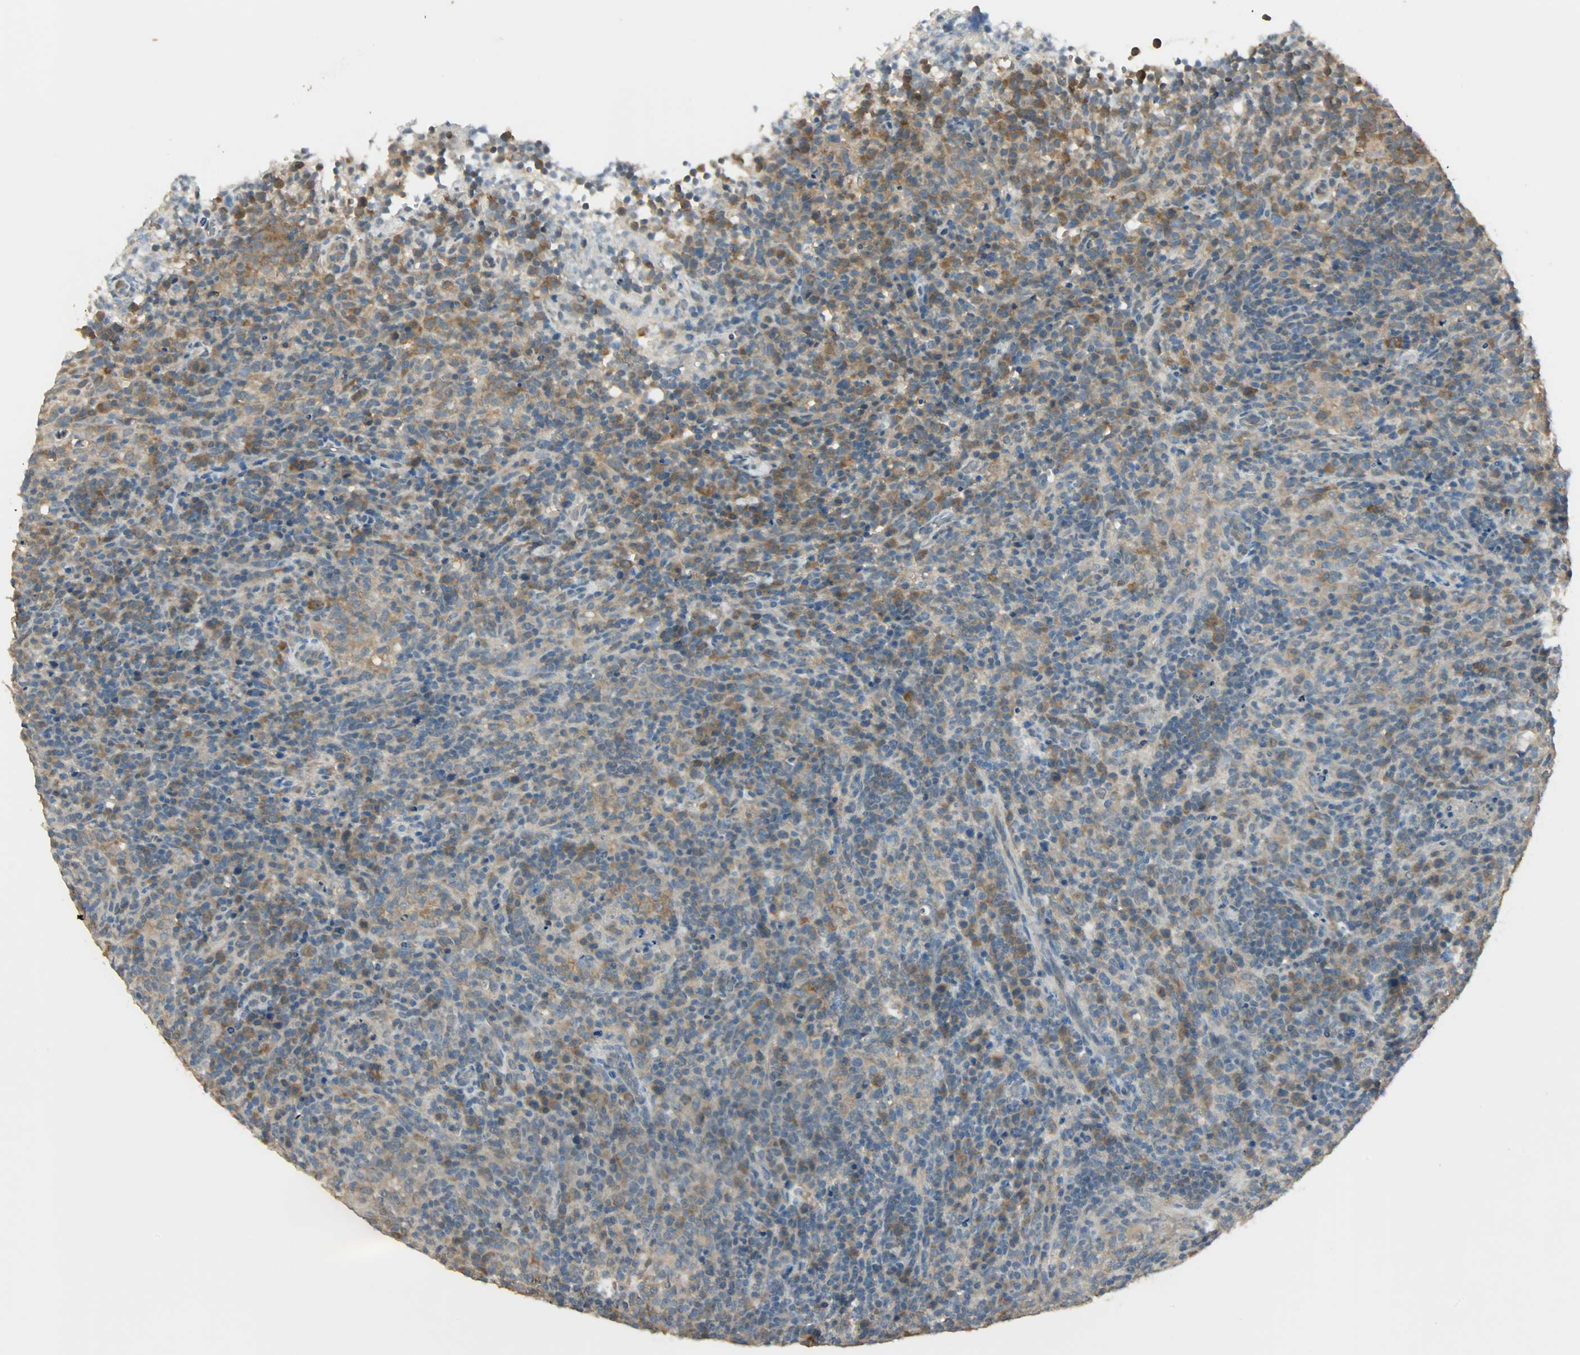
{"staining": {"intensity": "moderate", "quantity": "25%-75%", "location": "cytoplasmic/membranous"}, "tissue": "lymphoma", "cell_type": "Tumor cells", "image_type": "cancer", "snomed": [{"axis": "morphology", "description": "Malignant lymphoma, non-Hodgkin's type, High grade"}, {"axis": "topography", "description": "Lymph node"}], "caption": "A histopathology image showing moderate cytoplasmic/membranous expression in about 25%-75% of tumor cells in high-grade malignant lymphoma, non-Hodgkin's type, as visualized by brown immunohistochemical staining.", "gene": "PRMT5", "patient": {"sex": "female", "age": 76}}